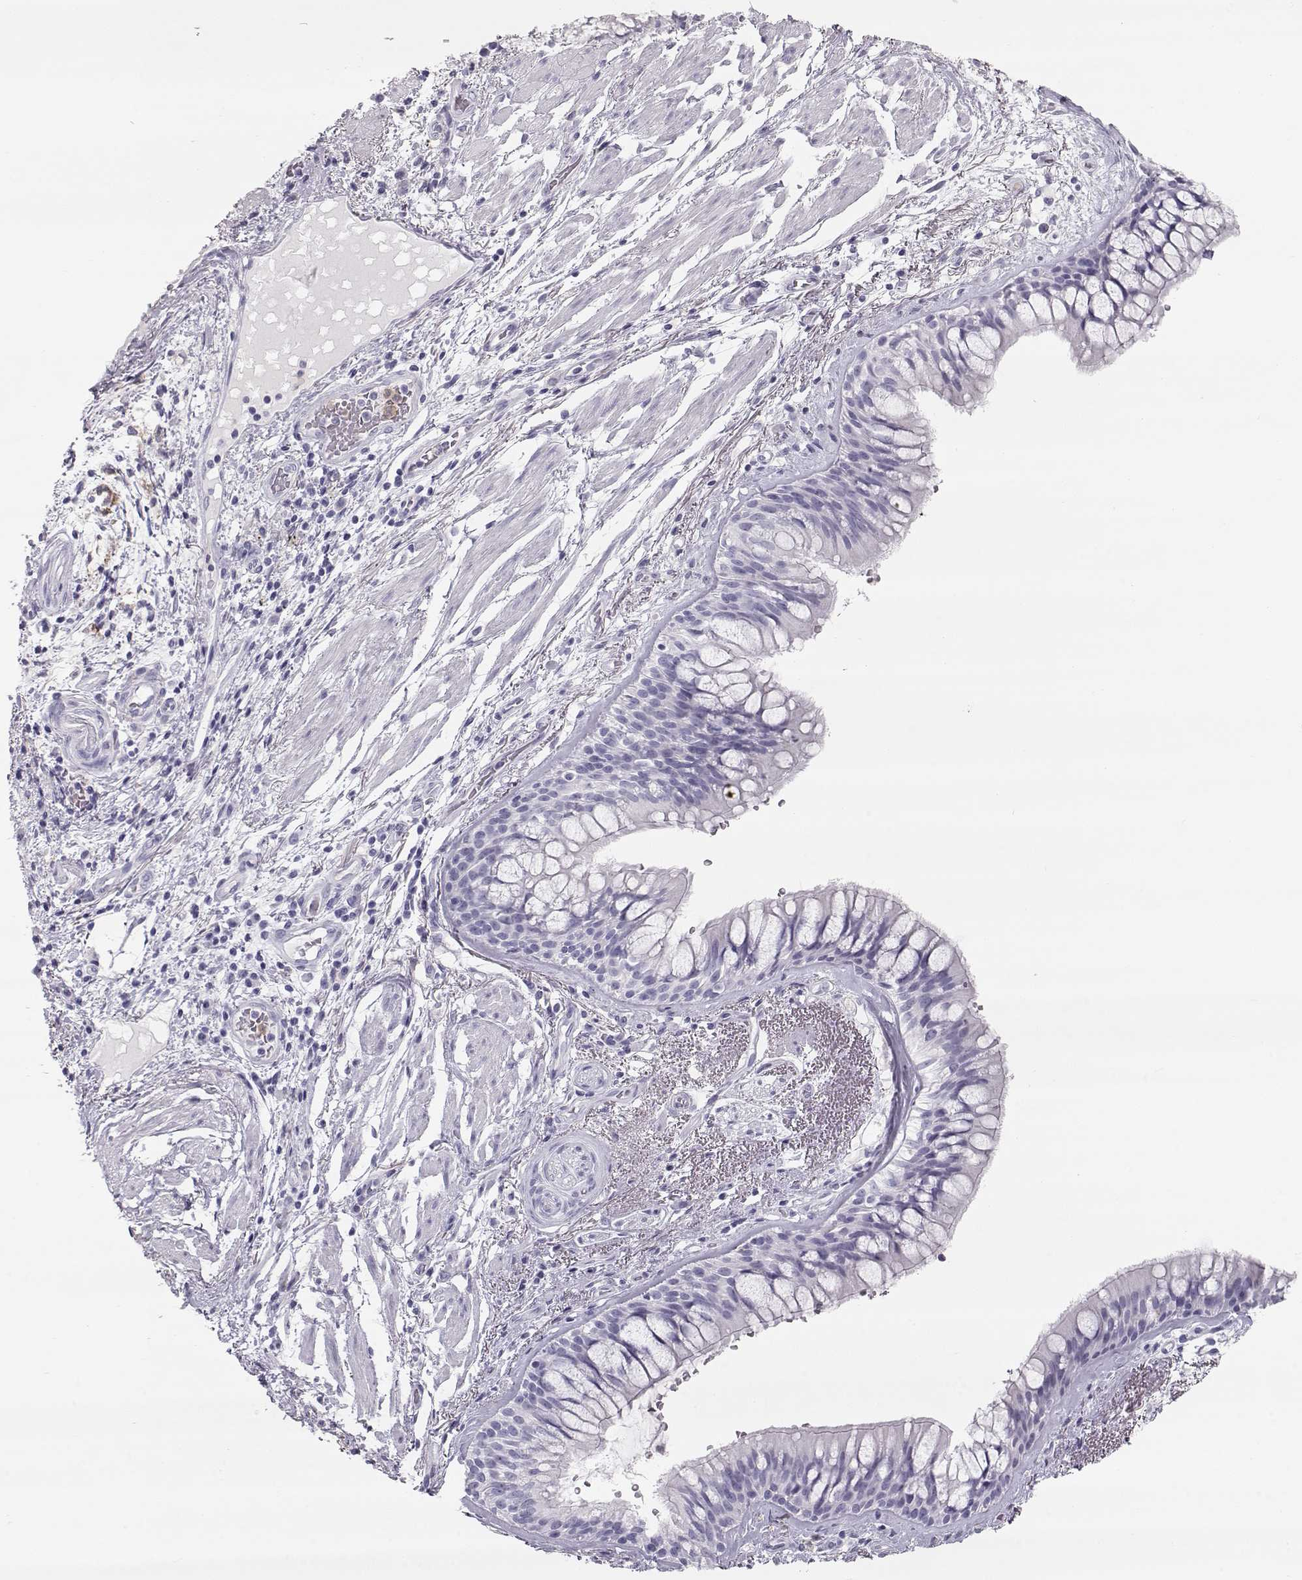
{"staining": {"intensity": "negative", "quantity": "none", "location": "none"}, "tissue": "bronchus", "cell_type": "Respiratory epithelial cells", "image_type": "normal", "snomed": [{"axis": "morphology", "description": "Normal tissue, NOS"}, {"axis": "topography", "description": "Bronchus"}, {"axis": "topography", "description": "Lung"}], "caption": "Protein analysis of unremarkable bronchus shows no significant staining in respiratory epithelial cells. (Stains: DAB (3,3'-diaminobenzidine) IHC with hematoxylin counter stain, Microscopy: brightfield microscopy at high magnification).", "gene": "MIP", "patient": {"sex": "female", "age": 57}}